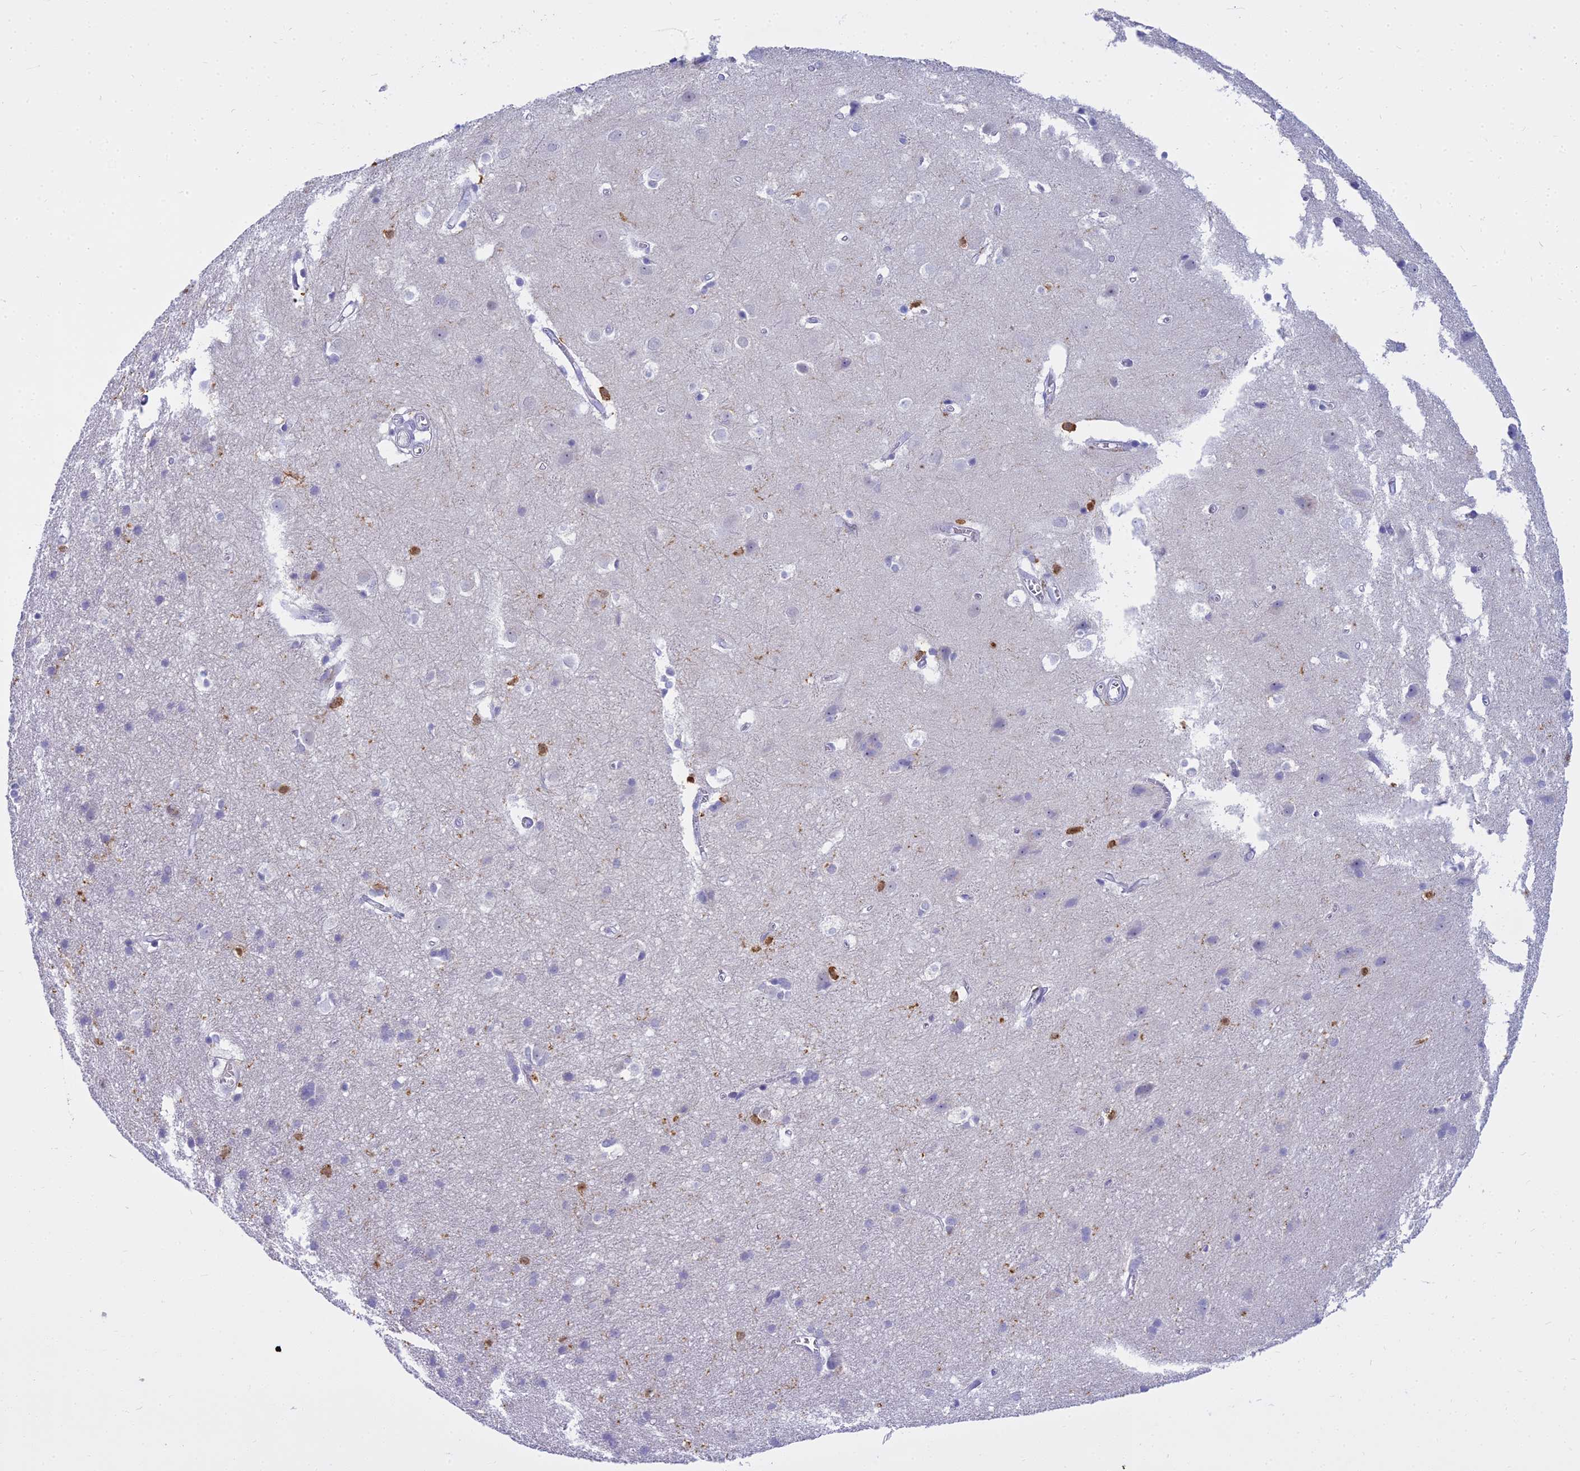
{"staining": {"intensity": "moderate", "quantity": "<25%", "location": "cytoplasmic/membranous"}, "tissue": "cerebral cortex", "cell_type": "Endothelial cells", "image_type": "normal", "snomed": [{"axis": "morphology", "description": "Normal tissue, NOS"}, {"axis": "topography", "description": "Cerebral cortex"}], "caption": "Immunohistochemical staining of normal human cerebral cortex exhibits <25% levels of moderate cytoplasmic/membranous protein expression in about <25% of endothelial cells.", "gene": "BLNK", "patient": {"sex": "male", "age": 54}}